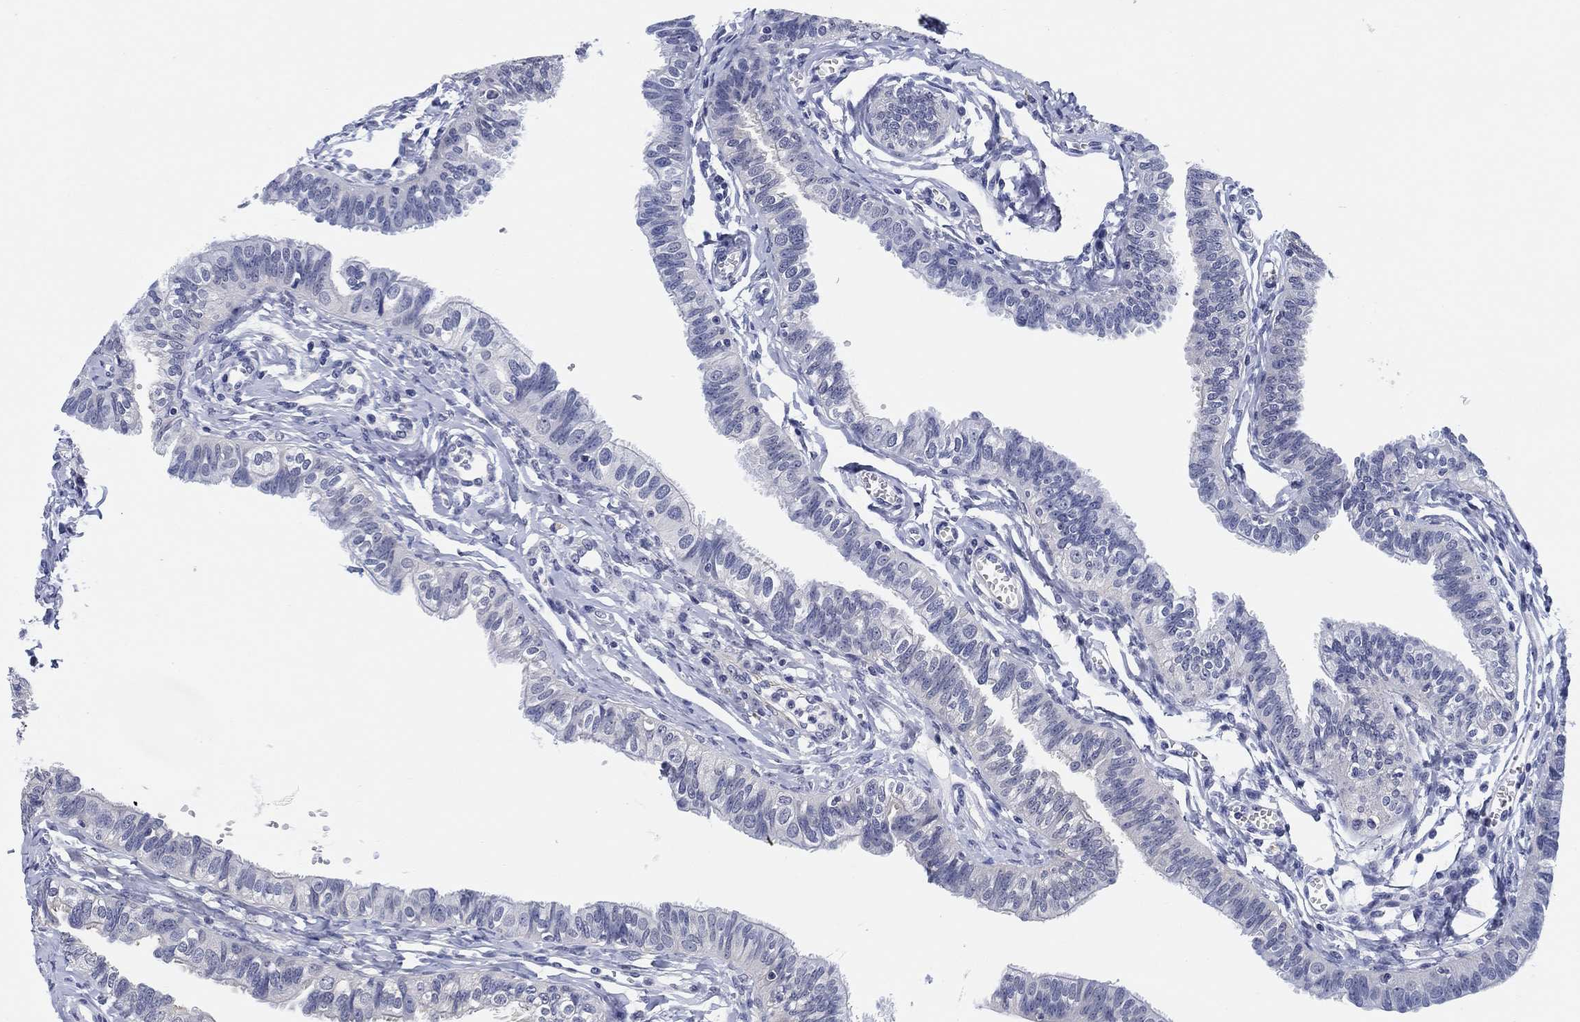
{"staining": {"intensity": "negative", "quantity": "none", "location": "none"}, "tissue": "fallopian tube", "cell_type": "Glandular cells", "image_type": "normal", "snomed": [{"axis": "morphology", "description": "Normal tissue, NOS"}, {"axis": "topography", "description": "Fallopian tube"}], "caption": "There is no significant positivity in glandular cells of fallopian tube. (DAB (3,3'-diaminobenzidine) immunohistochemistry (IHC), high magnification).", "gene": "OTUB2", "patient": {"sex": "female", "age": 54}}